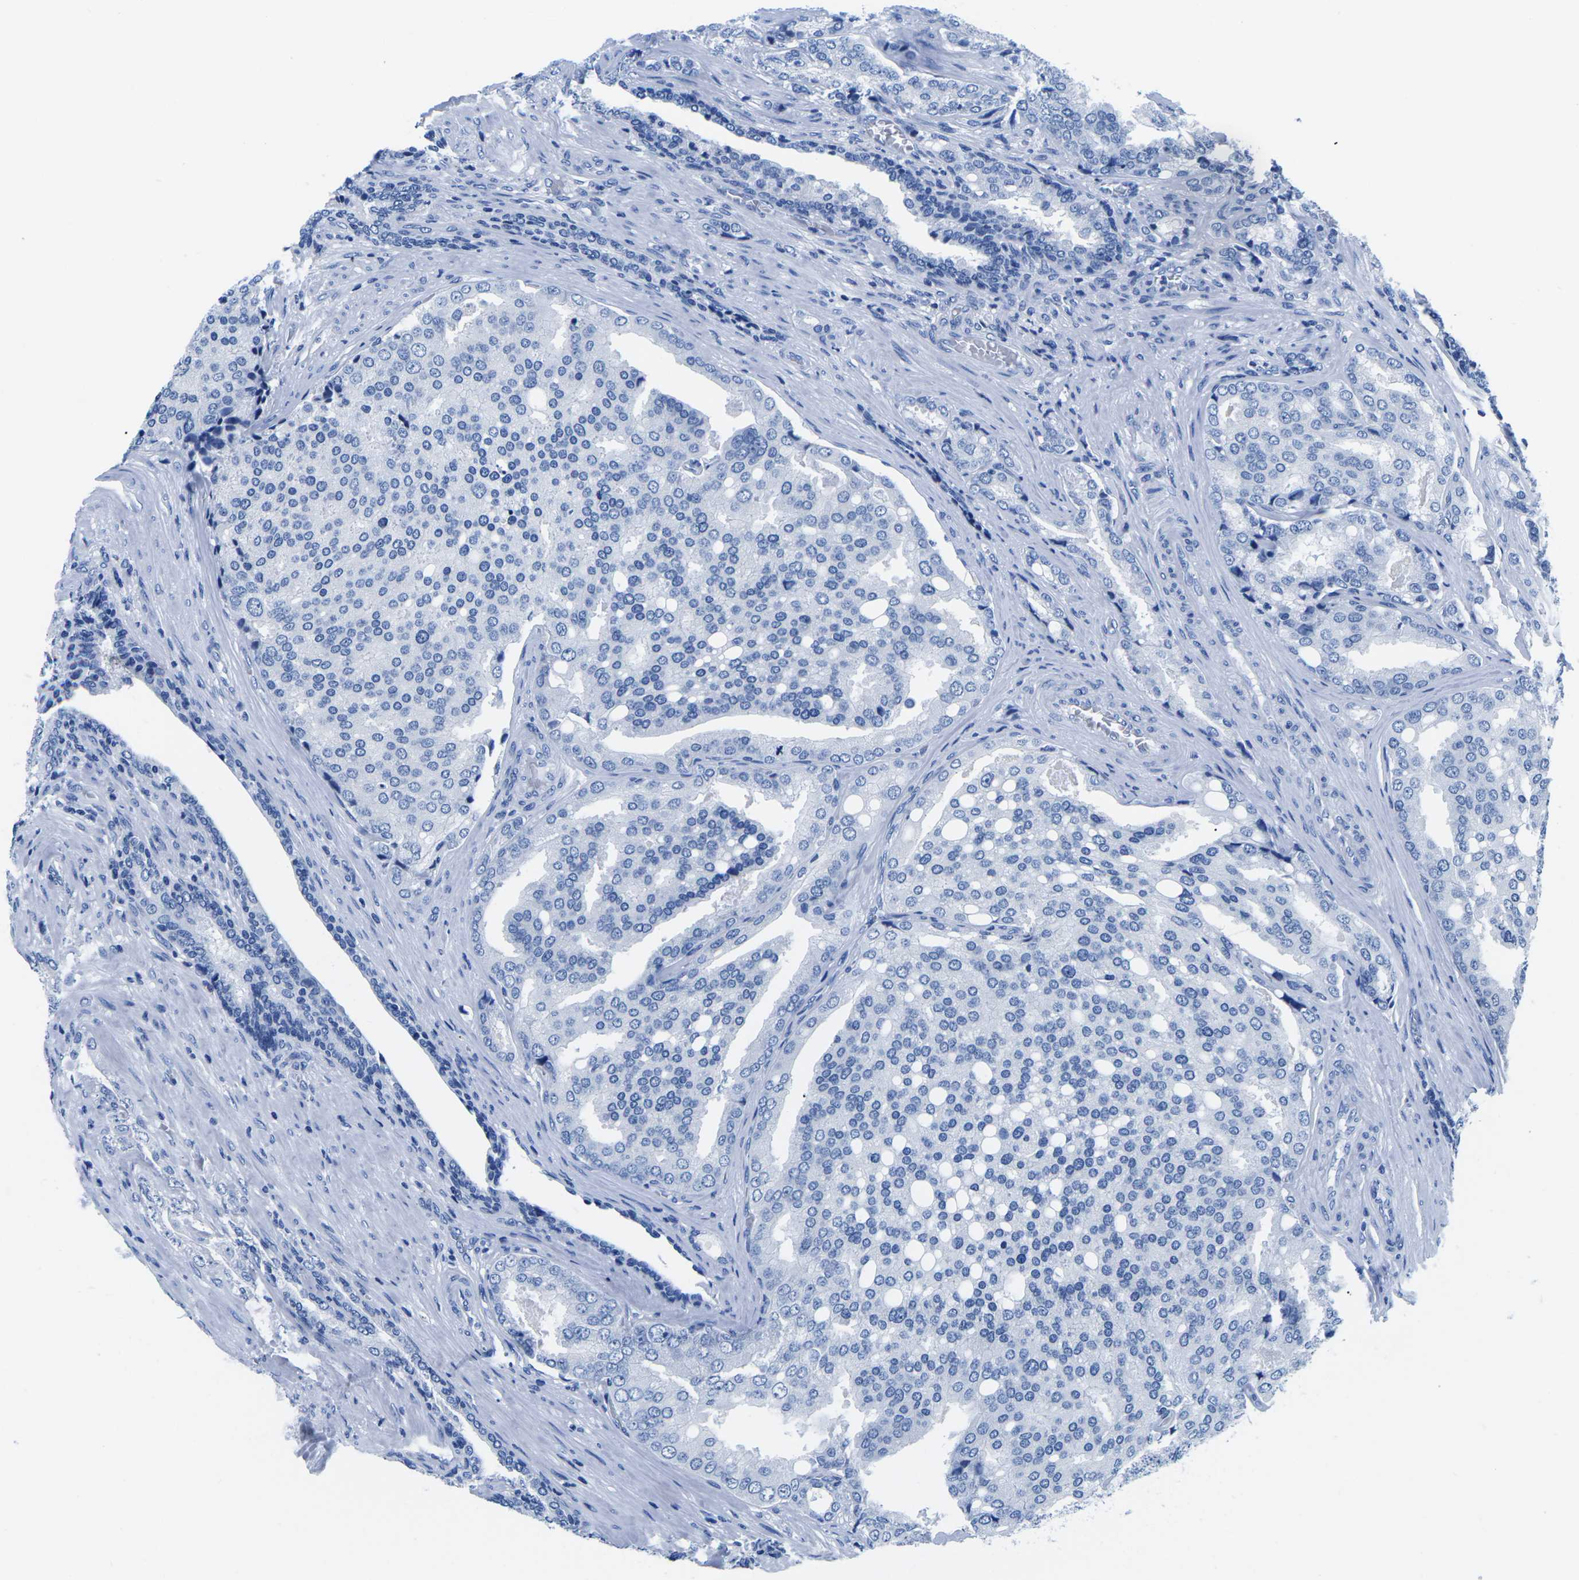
{"staining": {"intensity": "negative", "quantity": "none", "location": "none"}, "tissue": "prostate cancer", "cell_type": "Tumor cells", "image_type": "cancer", "snomed": [{"axis": "morphology", "description": "Adenocarcinoma, High grade"}, {"axis": "topography", "description": "Prostate"}], "caption": "DAB immunohistochemical staining of adenocarcinoma (high-grade) (prostate) exhibits no significant positivity in tumor cells.", "gene": "CYP1A2", "patient": {"sex": "male", "age": 50}}